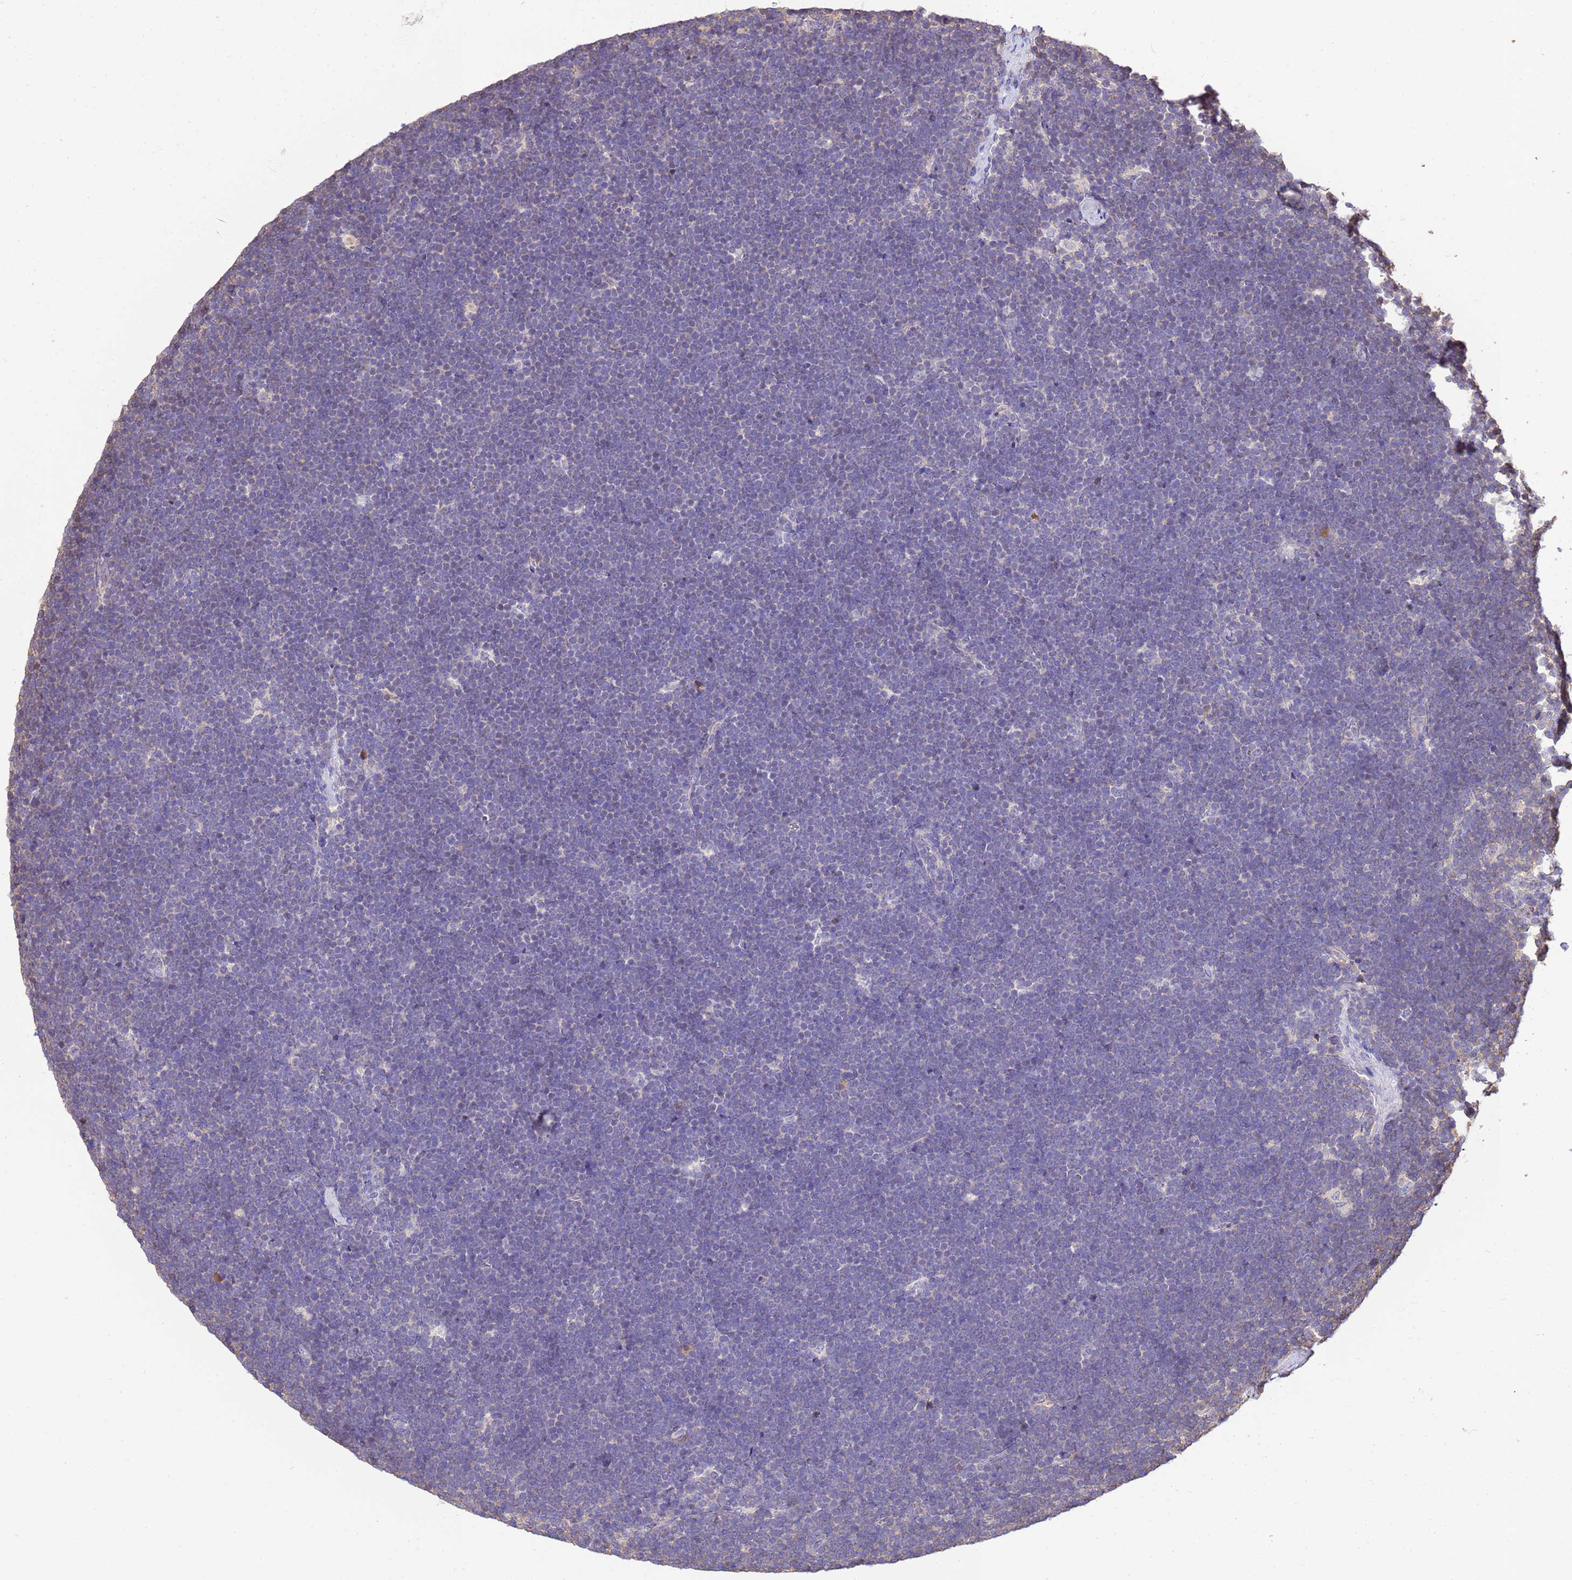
{"staining": {"intensity": "negative", "quantity": "none", "location": "none"}, "tissue": "lymphoma", "cell_type": "Tumor cells", "image_type": "cancer", "snomed": [{"axis": "morphology", "description": "Malignant lymphoma, non-Hodgkin's type, High grade"}, {"axis": "topography", "description": "Lymph node"}], "caption": "Tumor cells show no significant protein positivity in malignant lymphoma, non-Hodgkin's type (high-grade).", "gene": "WDR64", "patient": {"sex": "male", "age": 13}}